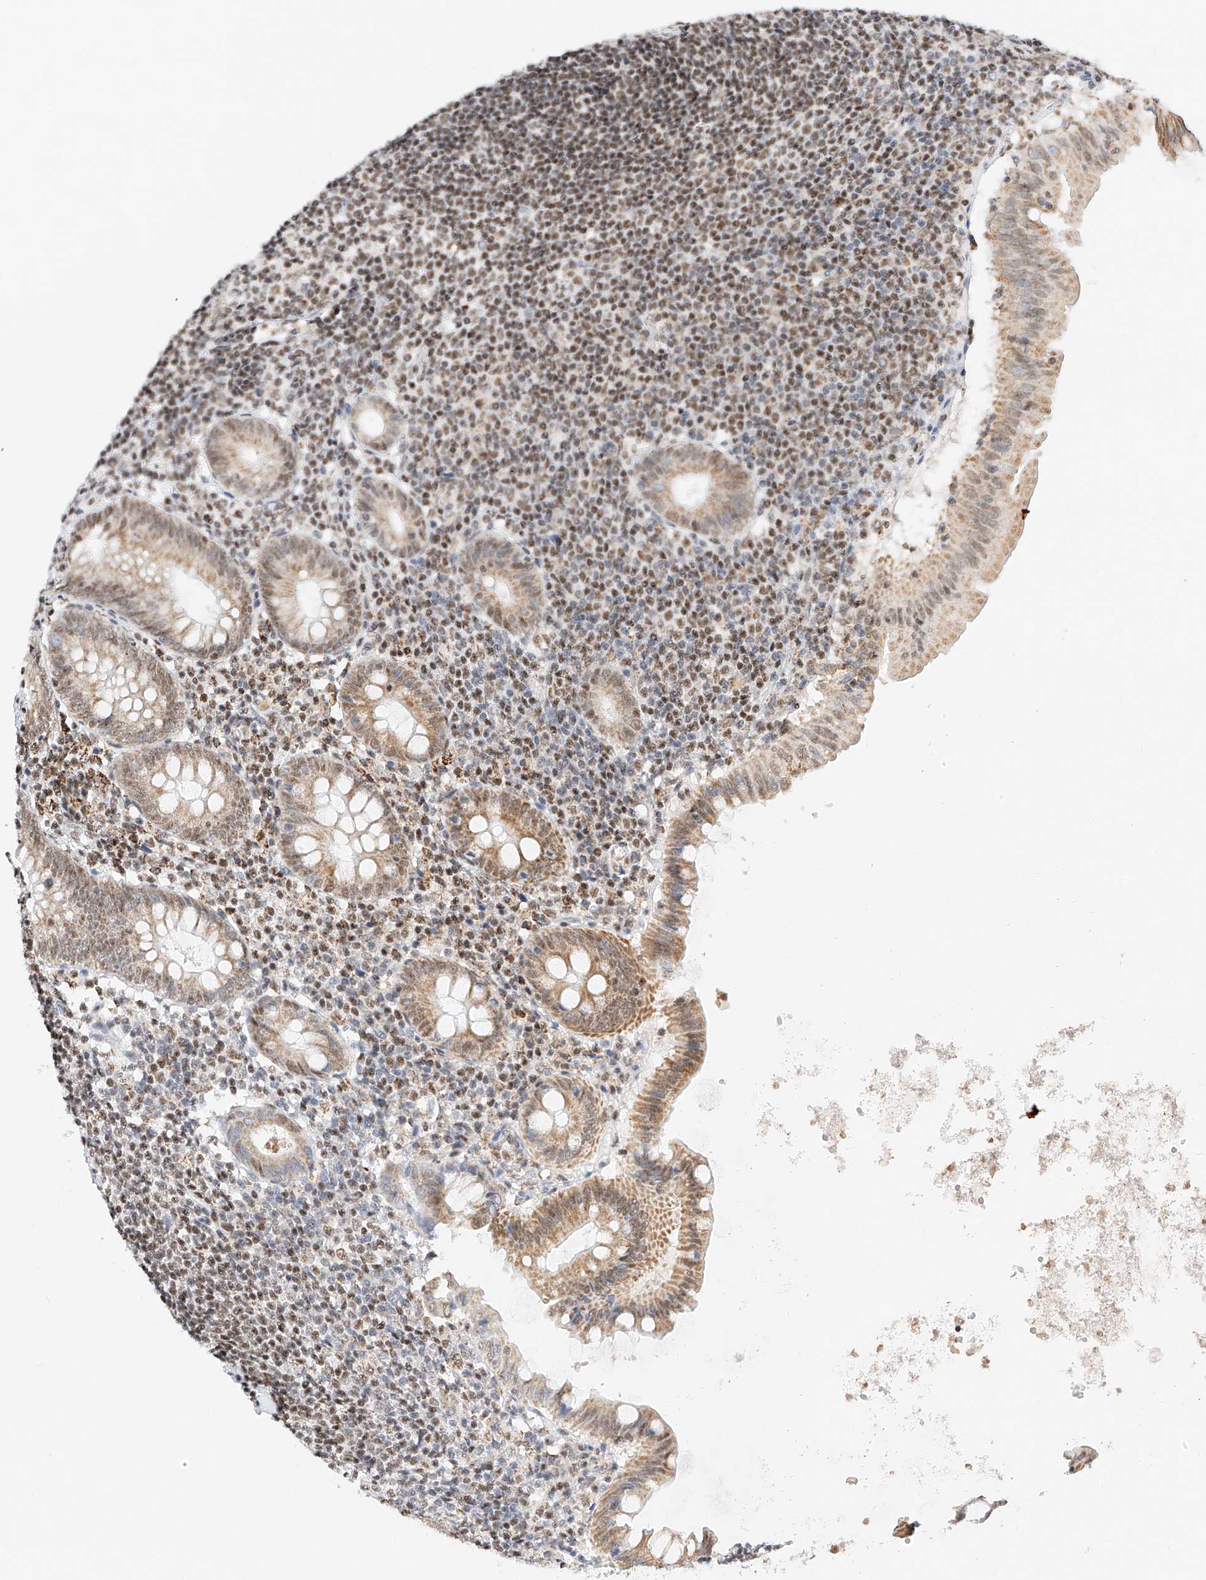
{"staining": {"intensity": "moderate", "quantity": ">75%", "location": "cytoplasmic/membranous,nuclear"}, "tissue": "appendix", "cell_type": "Glandular cells", "image_type": "normal", "snomed": [{"axis": "morphology", "description": "Normal tissue, NOS"}, {"axis": "topography", "description": "Appendix"}], "caption": "Appendix was stained to show a protein in brown. There is medium levels of moderate cytoplasmic/membranous,nuclear staining in about >75% of glandular cells. (Stains: DAB (3,3'-diaminobenzidine) in brown, nuclei in blue, Microscopy: brightfield microscopy at high magnification).", "gene": "NRF1", "patient": {"sex": "female", "age": 54}}